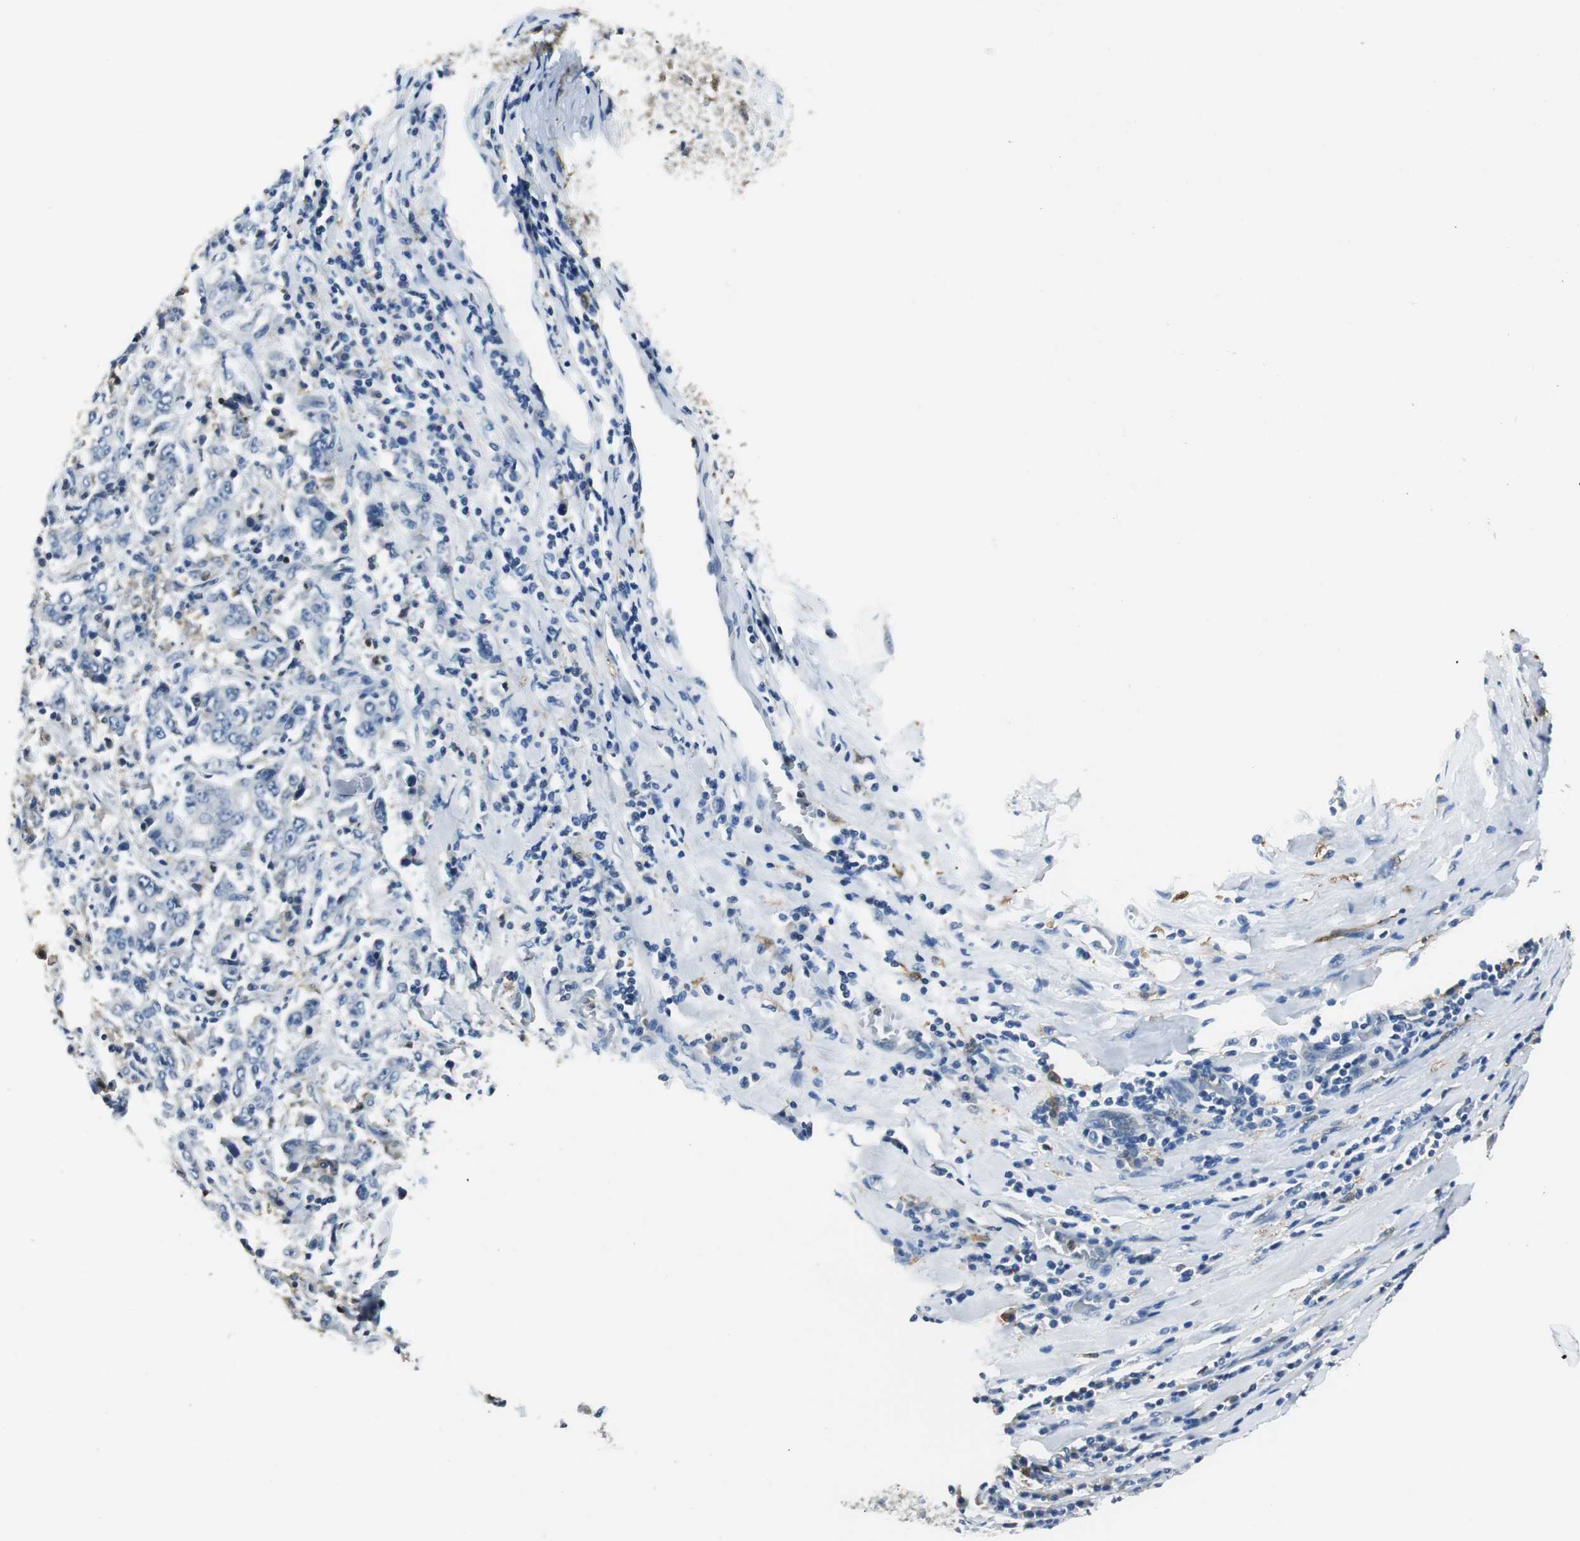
{"staining": {"intensity": "negative", "quantity": "none", "location": "none"}, "tissue": "stomach cancer", "cell_type": "Tumor cells", "image_type": "cancer", "snomed": [{"axis": "morphology", "description": "Normal tissue, NOS"}, {"axis": "morphology", "description": "Adenocarcinoma, NOS"}, {"axis": "topography", "description": "Stomach, upper"}, {"axis": "topography", "description": "Stomach"}], "caption": "This is an IHC histopathology image of stomach adenocarcinoma. There is no expression in tumor cells.", "gene": "ME1", "patient": {"sex": "male", "age": 59}}